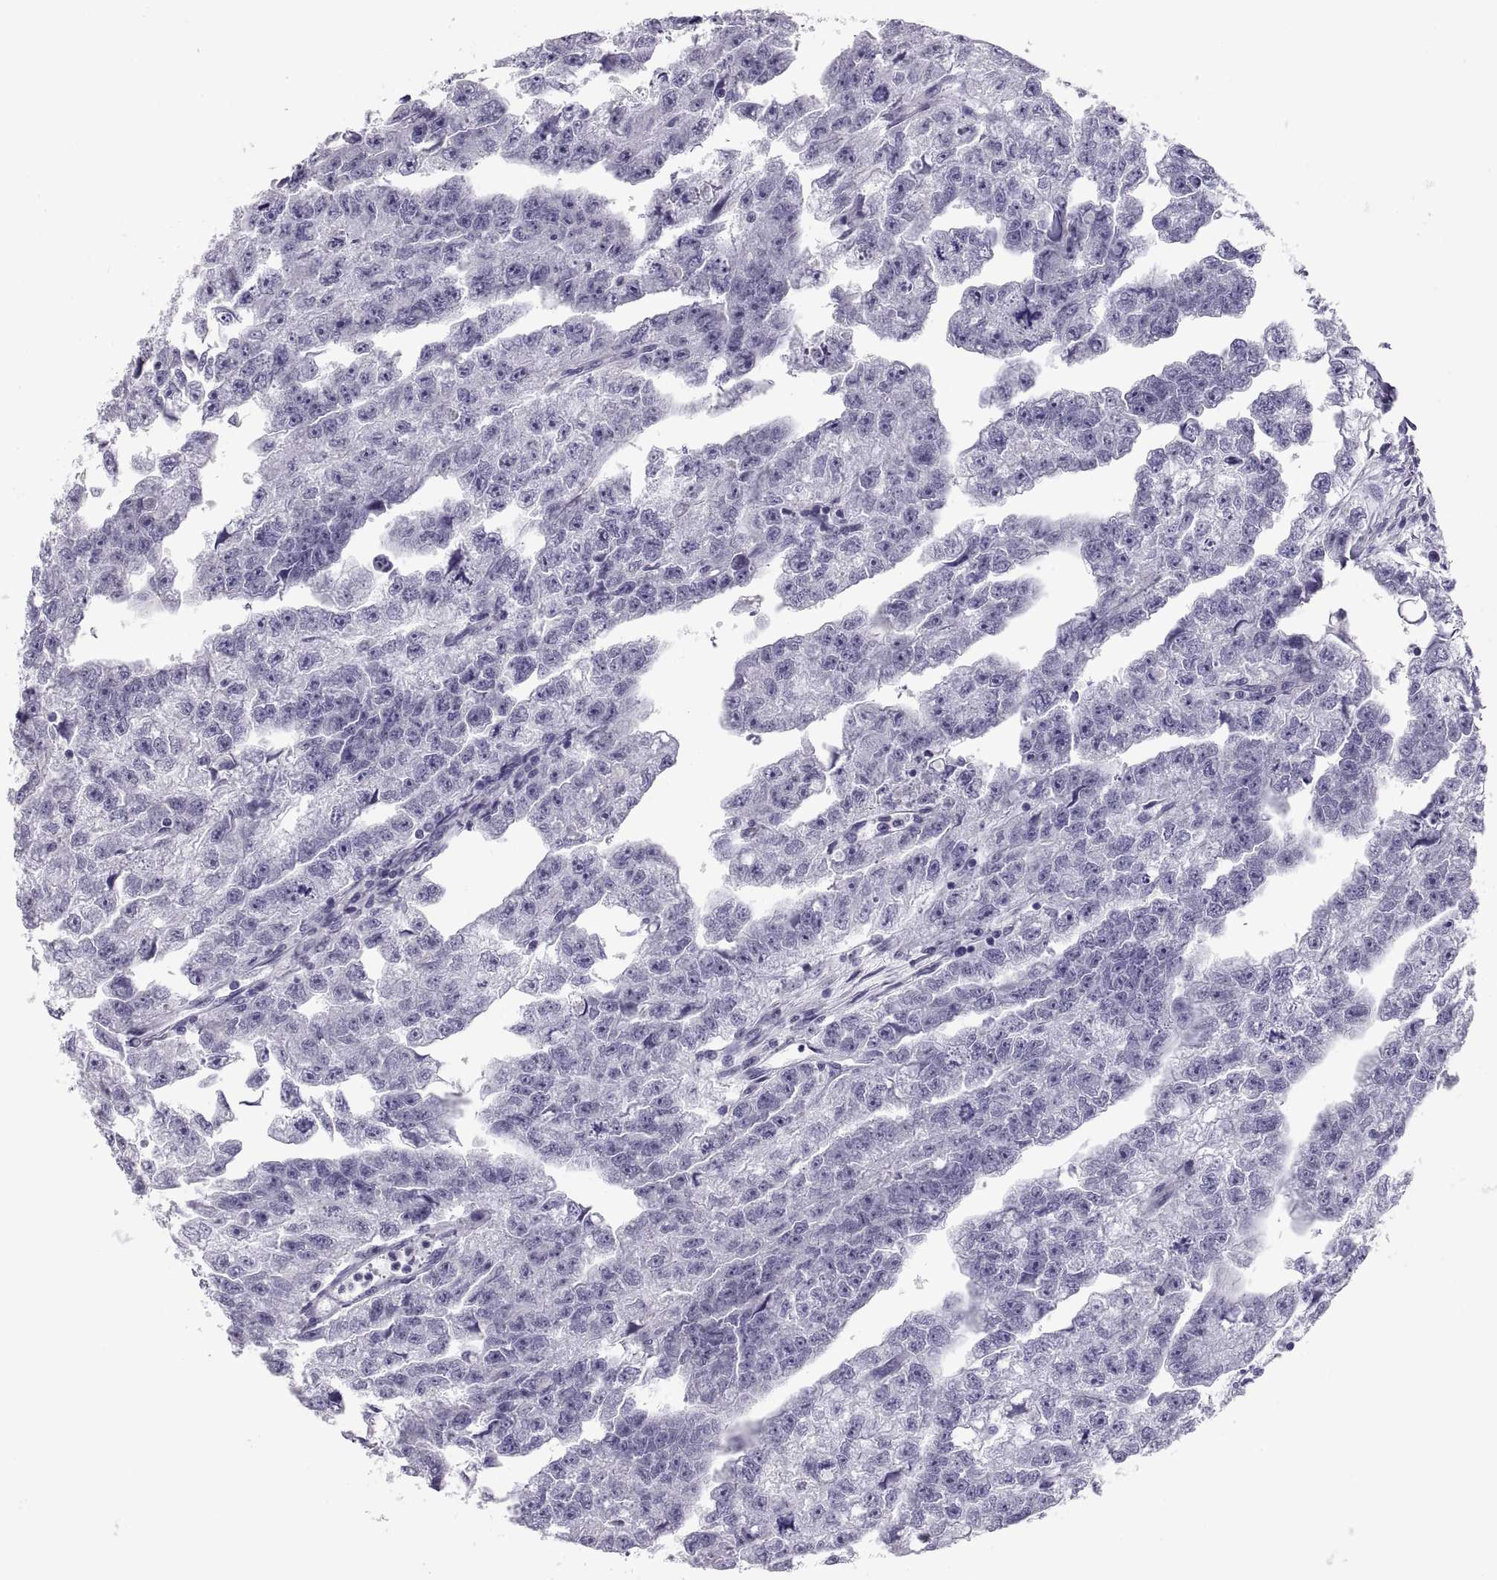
{"staining": {"intensity": "negative", "quantity": "none", "location": "none"}, "tissue": "testis cancer", "cell_type": "Tumor cells", "image_type": "cancer", "snomed": [{"axis": "morphology", "description": "Carcinoma, Embryonal, NOS"}, {"axis": "morphology", "description": "Teratoma, malignant, NOS"}, {"axis": "topography", "description": "Testis"}], "caption": "Tumor cells are negative for brown protein staining in teratoma (malignant) (testis).", "gene": "MAGEB2", "patient": {"sex": "male", "age": 44}}